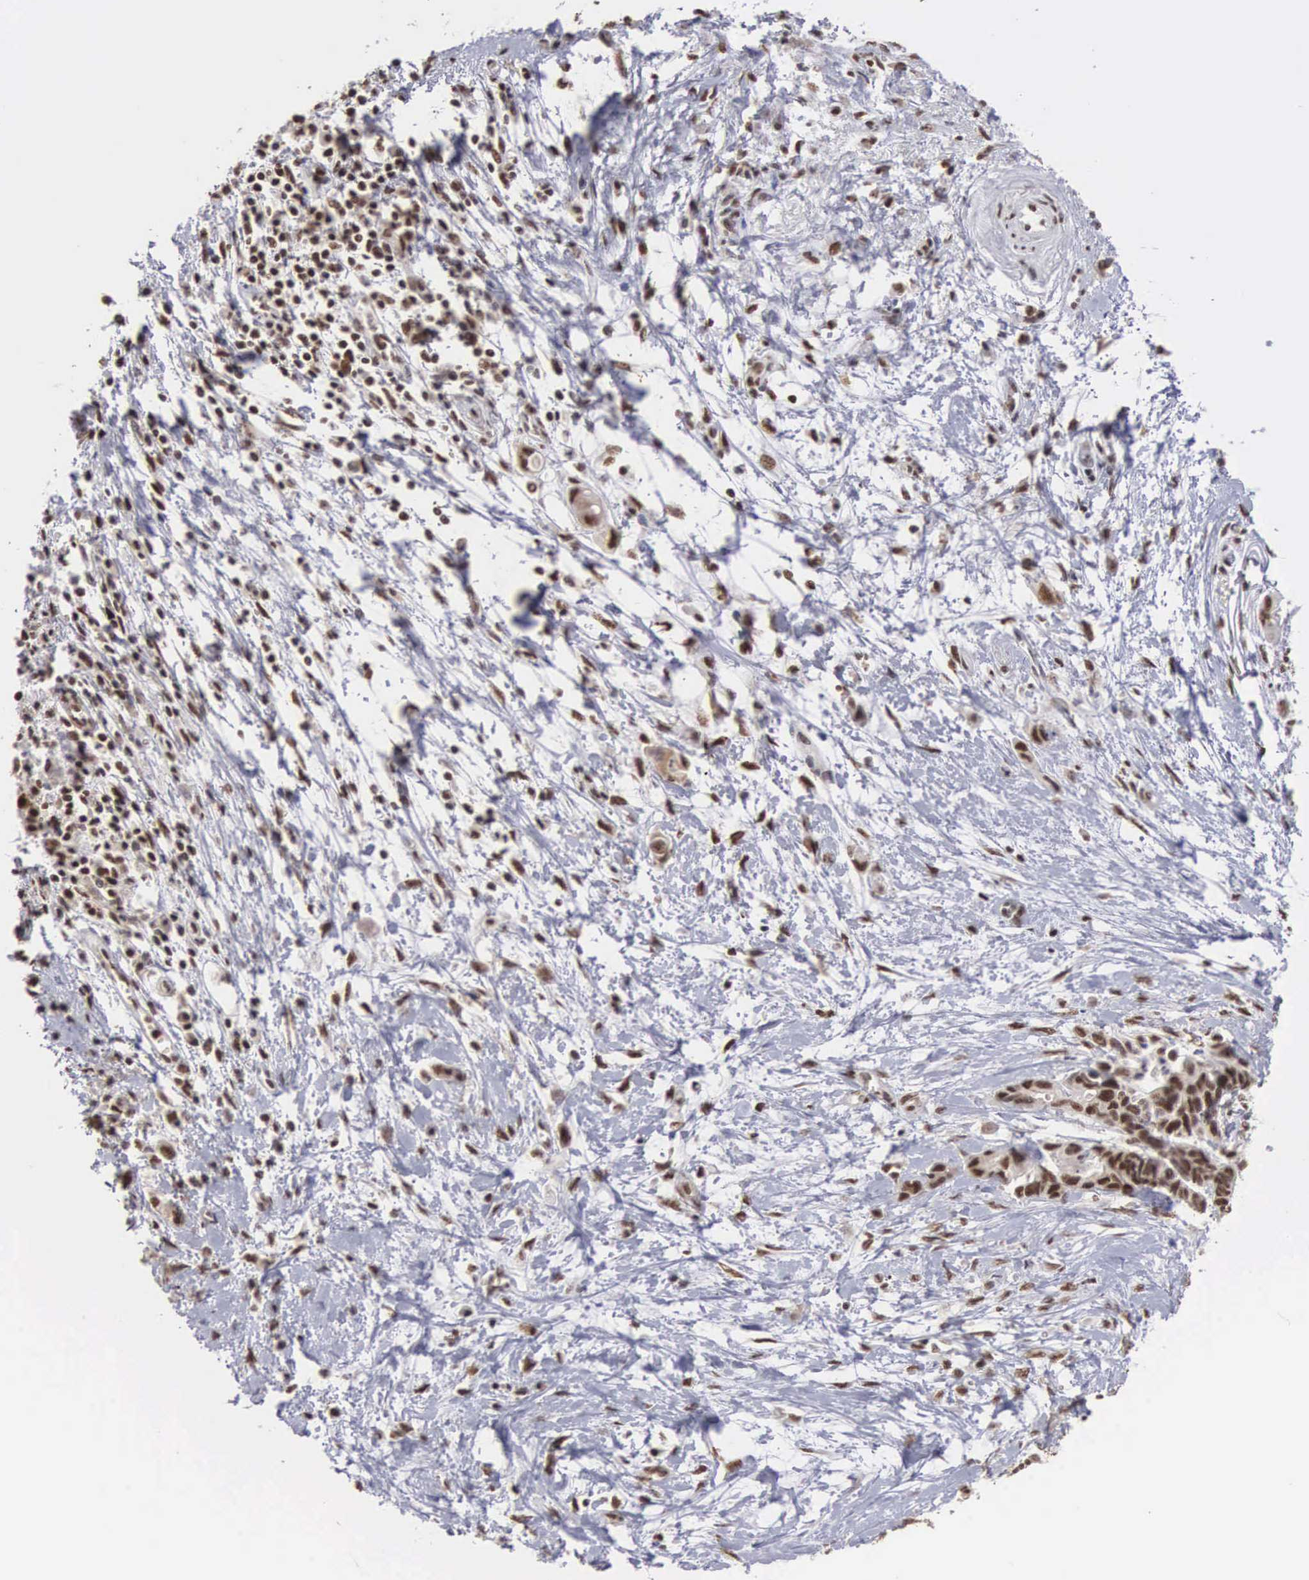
{"staining": {"intensity": "moderate", "quantity": ">75%", "location": "nuclear"}, "tissue": "pancreatic cancer", "cell_type": "Tumor cells", "image_type": "cancer", "snomed": [{"axis": "morphology", "description": "Adenocarcinoma, NOS"}, {"axis": "topography", "description": "Pancreas"}], "caption": "This micrograph exhibits immunohistochemistry staining of human pancreatic adenocarcinoma, with medium moderate nuclear staining in about >75% of tumor cells.", "gene": "HTATSF1", "patient": {"sex": "female", "age": 70}}